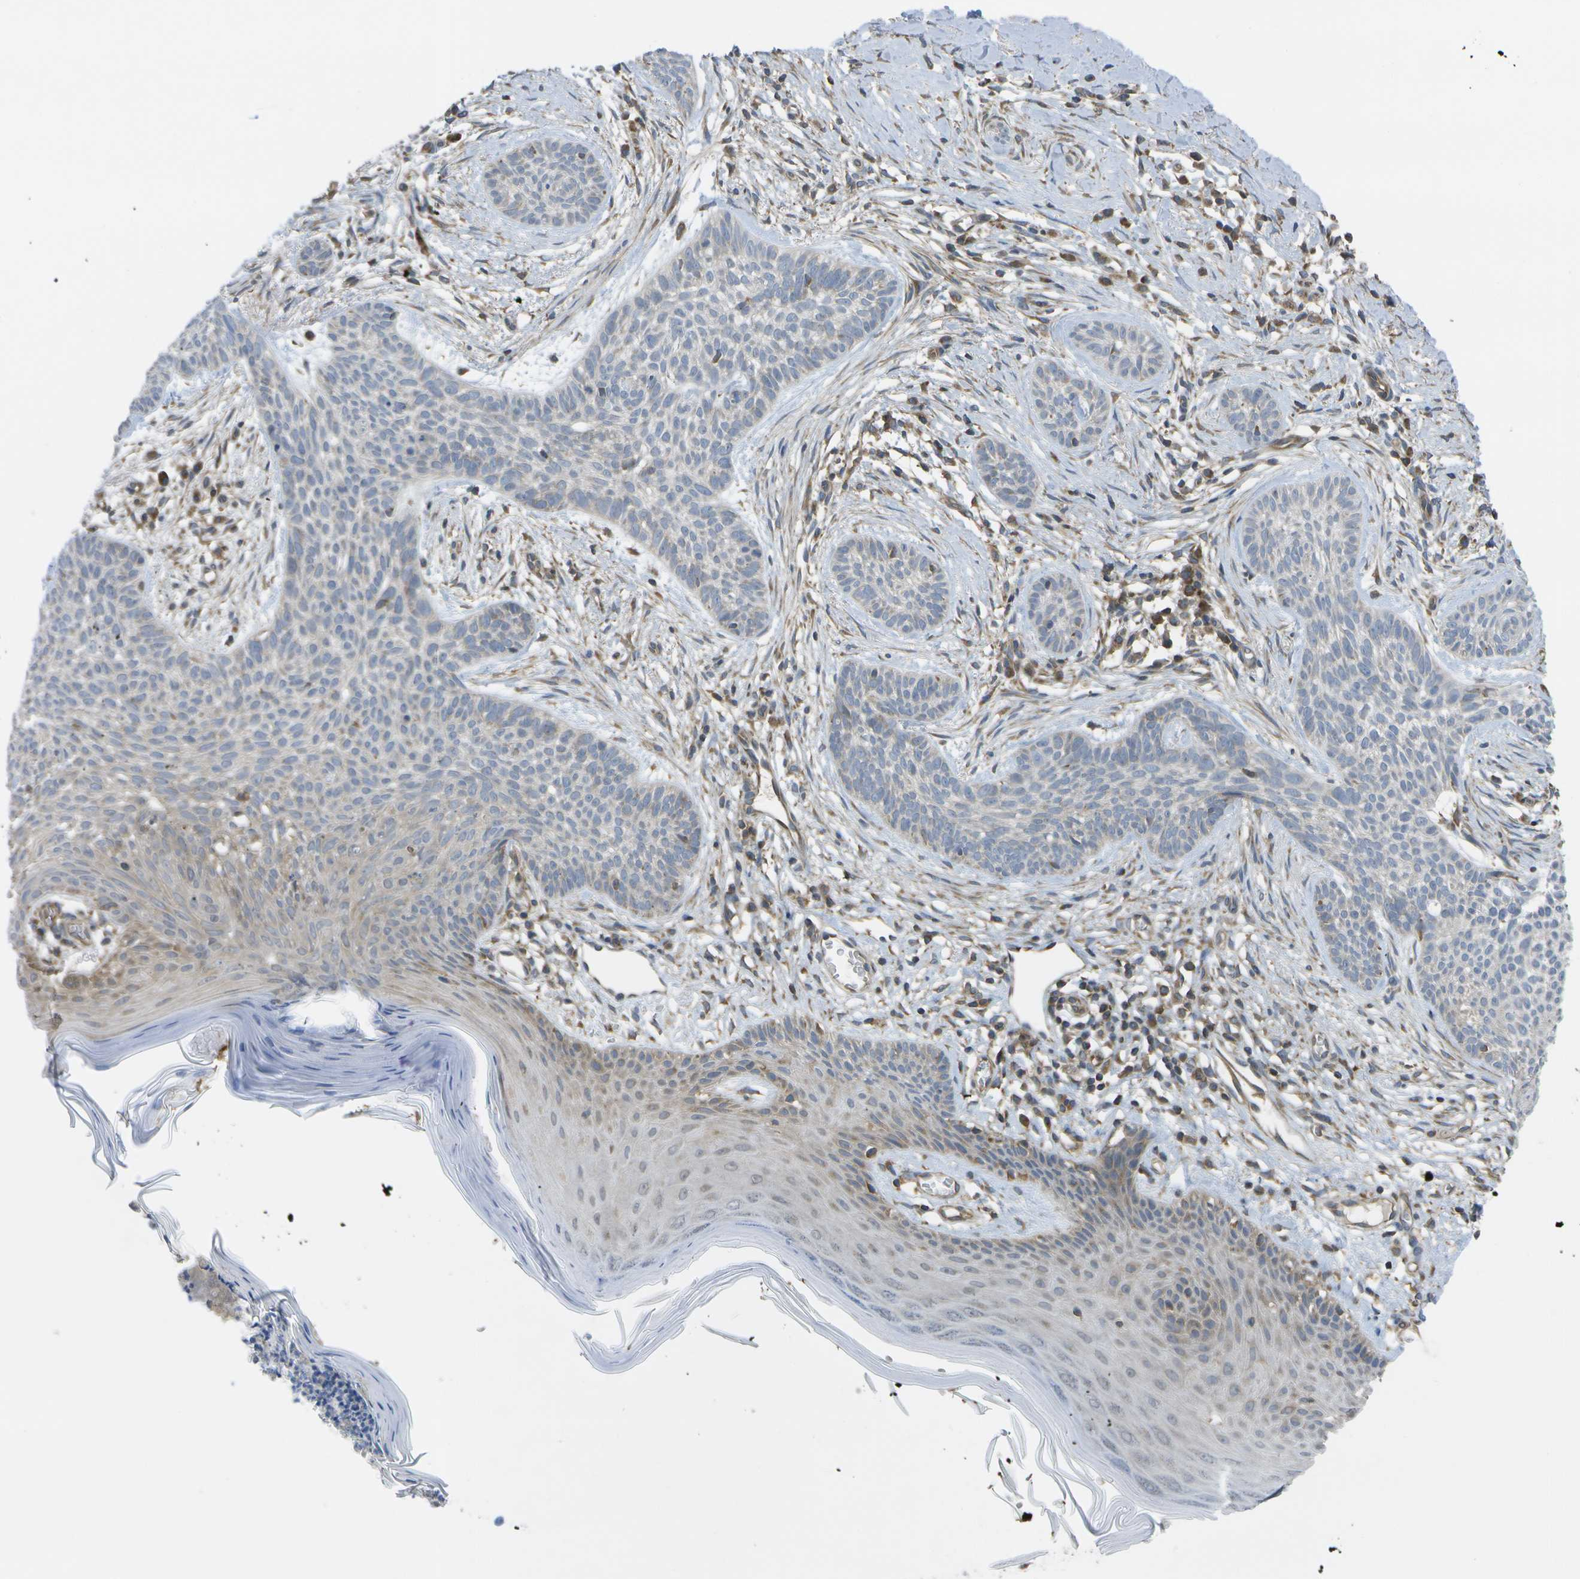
{"staining": {"intensity": "weak", "quantity": "<25%", "location": "cytoplasmic/membranous"}, "tissue": "skin cancer", "cell_type": "Tumor cells", "image_type": "cancer", "snomed": [{"axis": "morphology", "description": "Basal cell carcinoma"}, {"axis": "topography", "description": "Skin"}], "caption": "Protein analysis of skin cancer (basal cell carcinoma) shows no significant positivity in tumor cells.", "gene": "DPM3", "patient": {"sex": "female", "age": 59}}